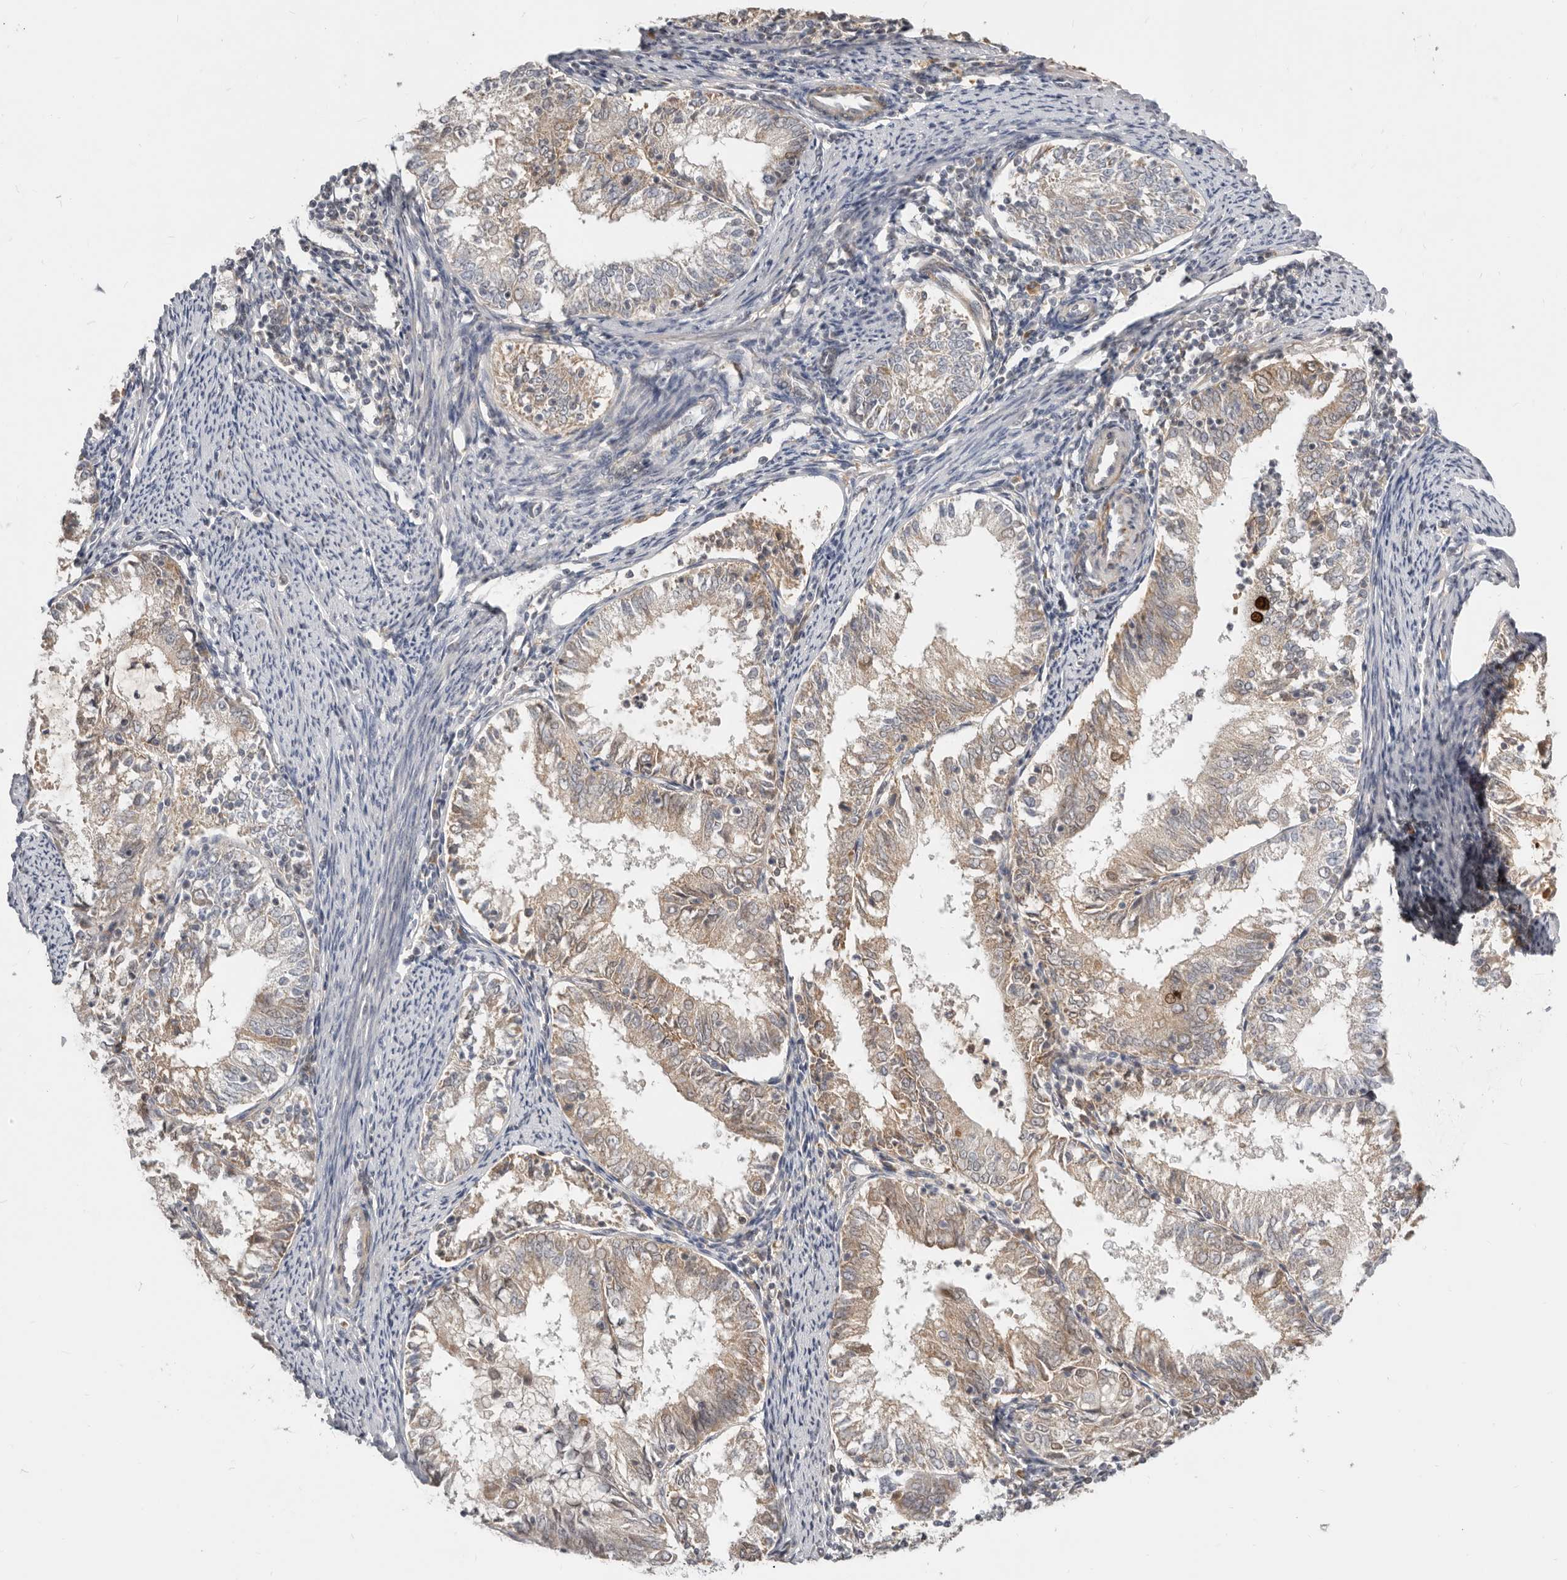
{"staining": {"intensity": "weak", "quantity": ">75%", "location": "cytoplasmic/membranous"}, "tissue": "endometrial cancer", "cell_type": "Tumor cells", "image_type": "cancer", "snomed": [{"axis": "morphology", "description": "Adenocarcinoma, NOS"}, {"axis": "topography", "description": "Endometrium"}], "caption": "IHC of human endometrial adenocarcinoma demonstrates low levels of weak cytoplasmic/membranous positivity in about >75% of tumor cells. The staining was performed using DAB, with brown indicating positive protein expression. Nuclei are stained blue with hematoxylin.", "gene": "MICALL2", "patient": {"sex": "female", "age": 57}}